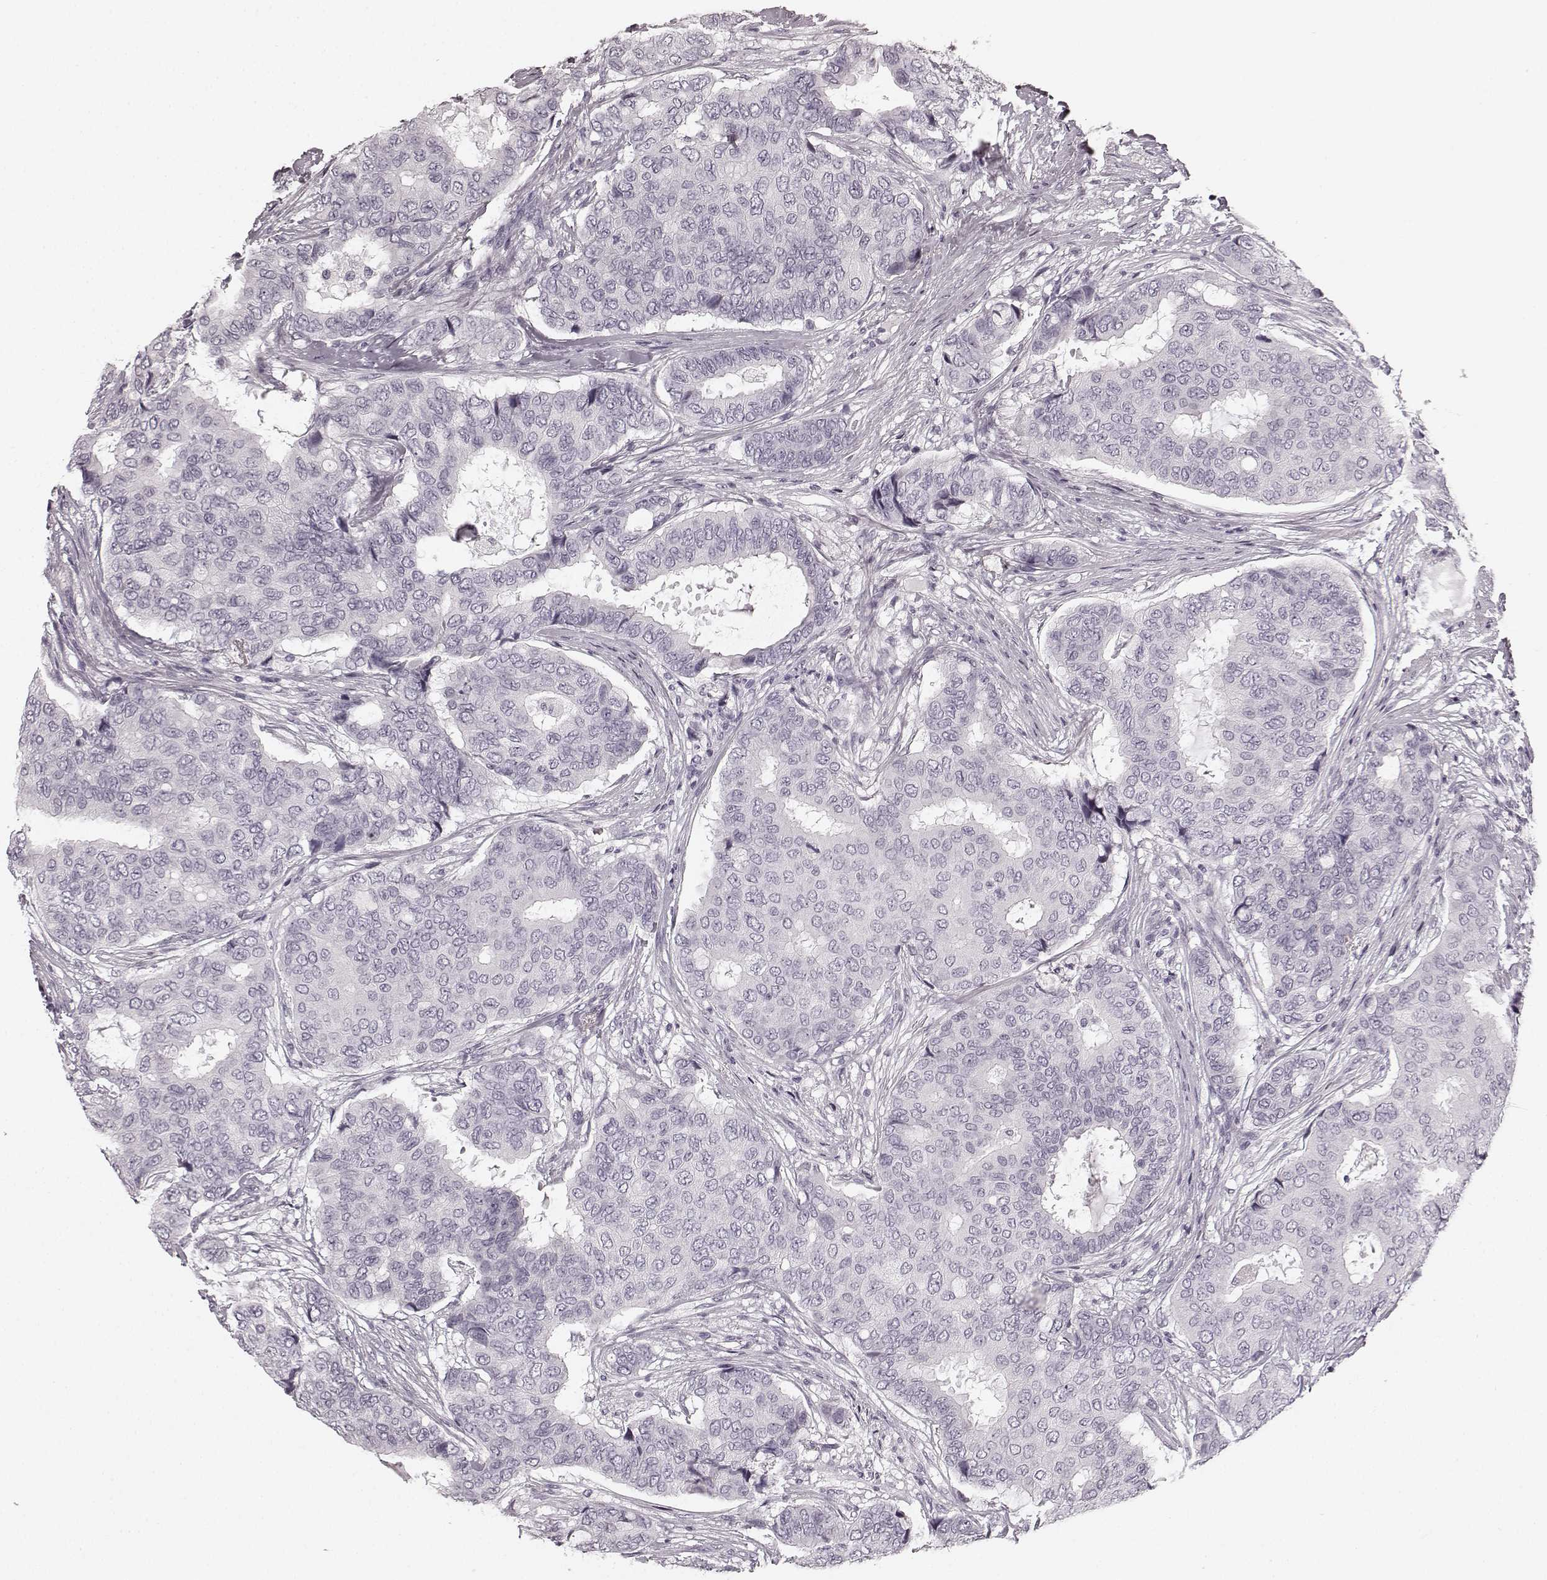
{"staining": {"intensity": "negative", "quantity": "none", "location": "none"}, "tissue": "breast cancer", "cell_type": "Tumor cells", "image_type": "cancer", "snomed": [{"axis": "morphology", "description": "Duct carcinoma"}, {"axis": "topography", "description": "Breast"}], "caption": "DAB immunohistochemical staining of breast cancer reveals no significant staining in tumor cells.", "gene": "TMPRSS15", "patient": {"sex": "female", "age": 75}}